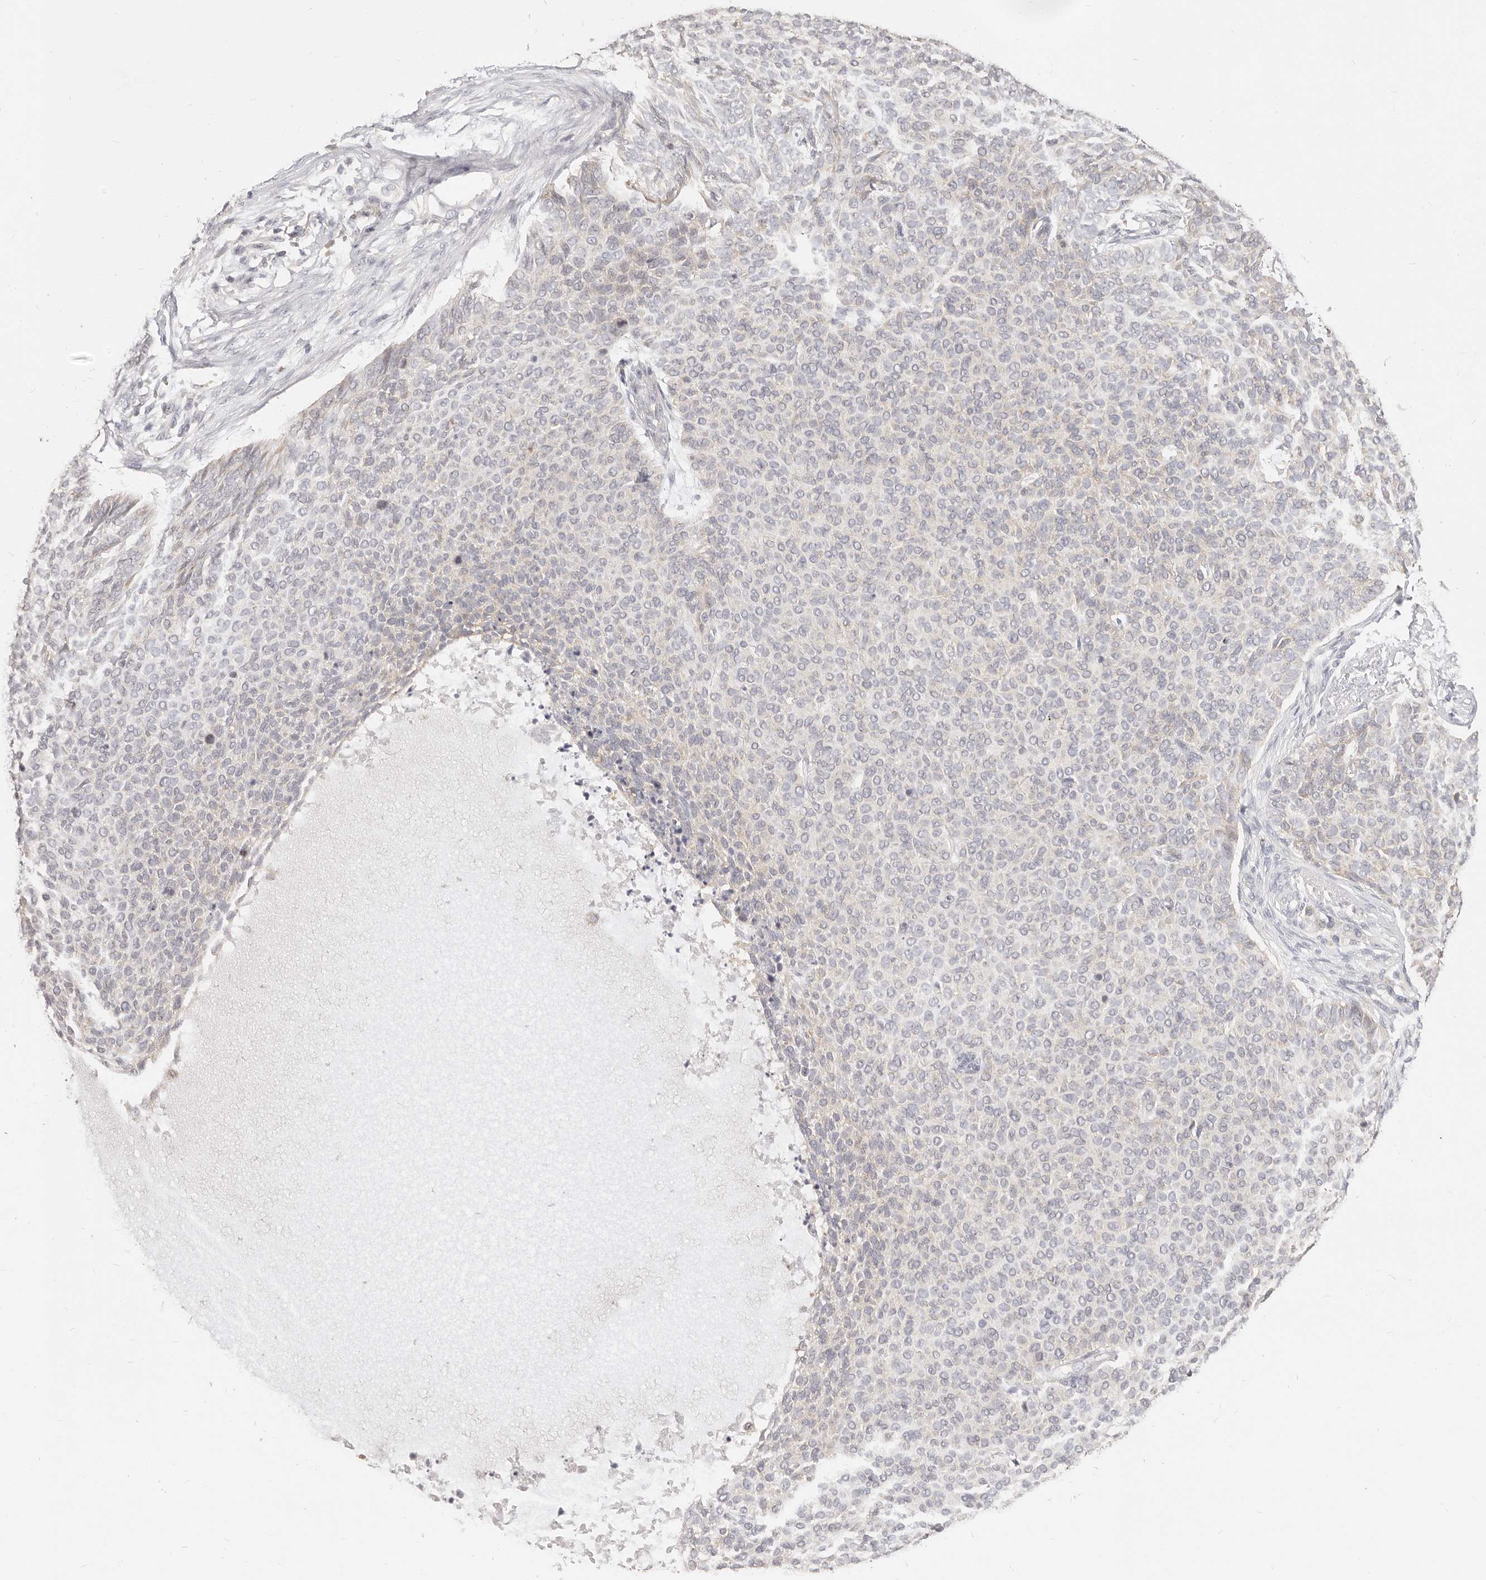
{"staining": {"intensity": "negative", "quantity": "none", "location": "none"}, "tissue": "skin cancer", "cell_type": "Tumor cells", "image_type": "cancer", "snomed": [{"axis": "morphology", "description": "Normal tissue, NOS"}, {"axis": "morphology", "description": "Basal cell carcinoma"}, {"axis": "topography", "description": "Skin"}], "caption": "Tumor cells show no significant expression in skin cancer (basal cell carcinoma).", "gene": "DTNBP1", "patient": {"sex": "male", "age": 50}}